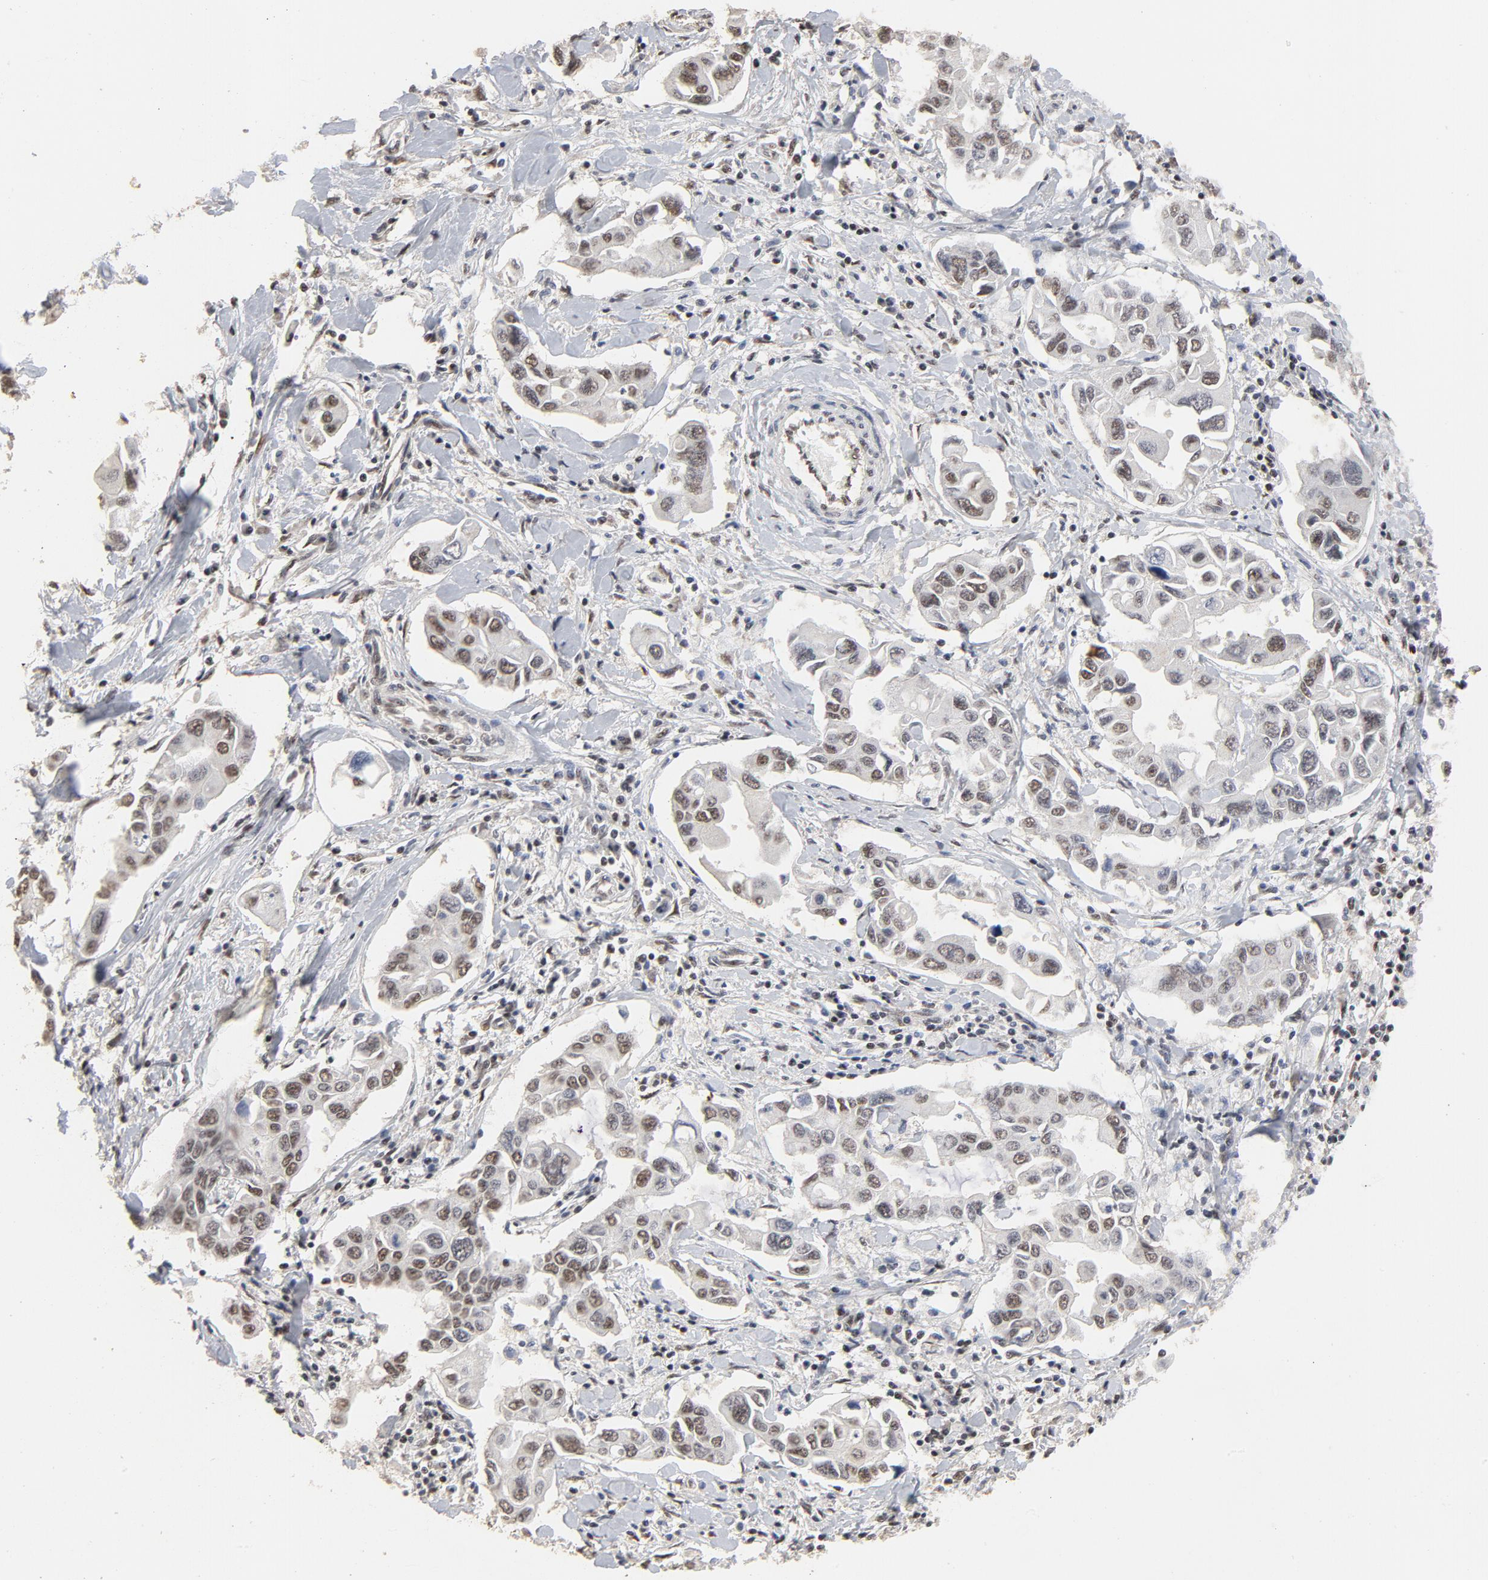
{"staining": {"intensity": "moderate", "quantity": "25%-75%", "location": "nuclear"}, "tissue": "lung cancer", "cell_type": "Tumor cells", "image_type": "cancer", "snomed": [{"axis": "morphology", "description": "Adenocarcinoma, NOS"}, {"axis": "topography", "description": "Lymph node"}, {"axis": "topography", "description": "Lung"}], "caption": "High-magnification brightfield microscopy of lung cancer (adenocarcinoma) stained with DAB (brown) and counterstained with hematoxylin (blue). tumor cells exhibit moderate nuclear staining is present in about25%-75% of cells.", "gene": "TP53RK", "patient": {"sex": "male", "age": 64}}